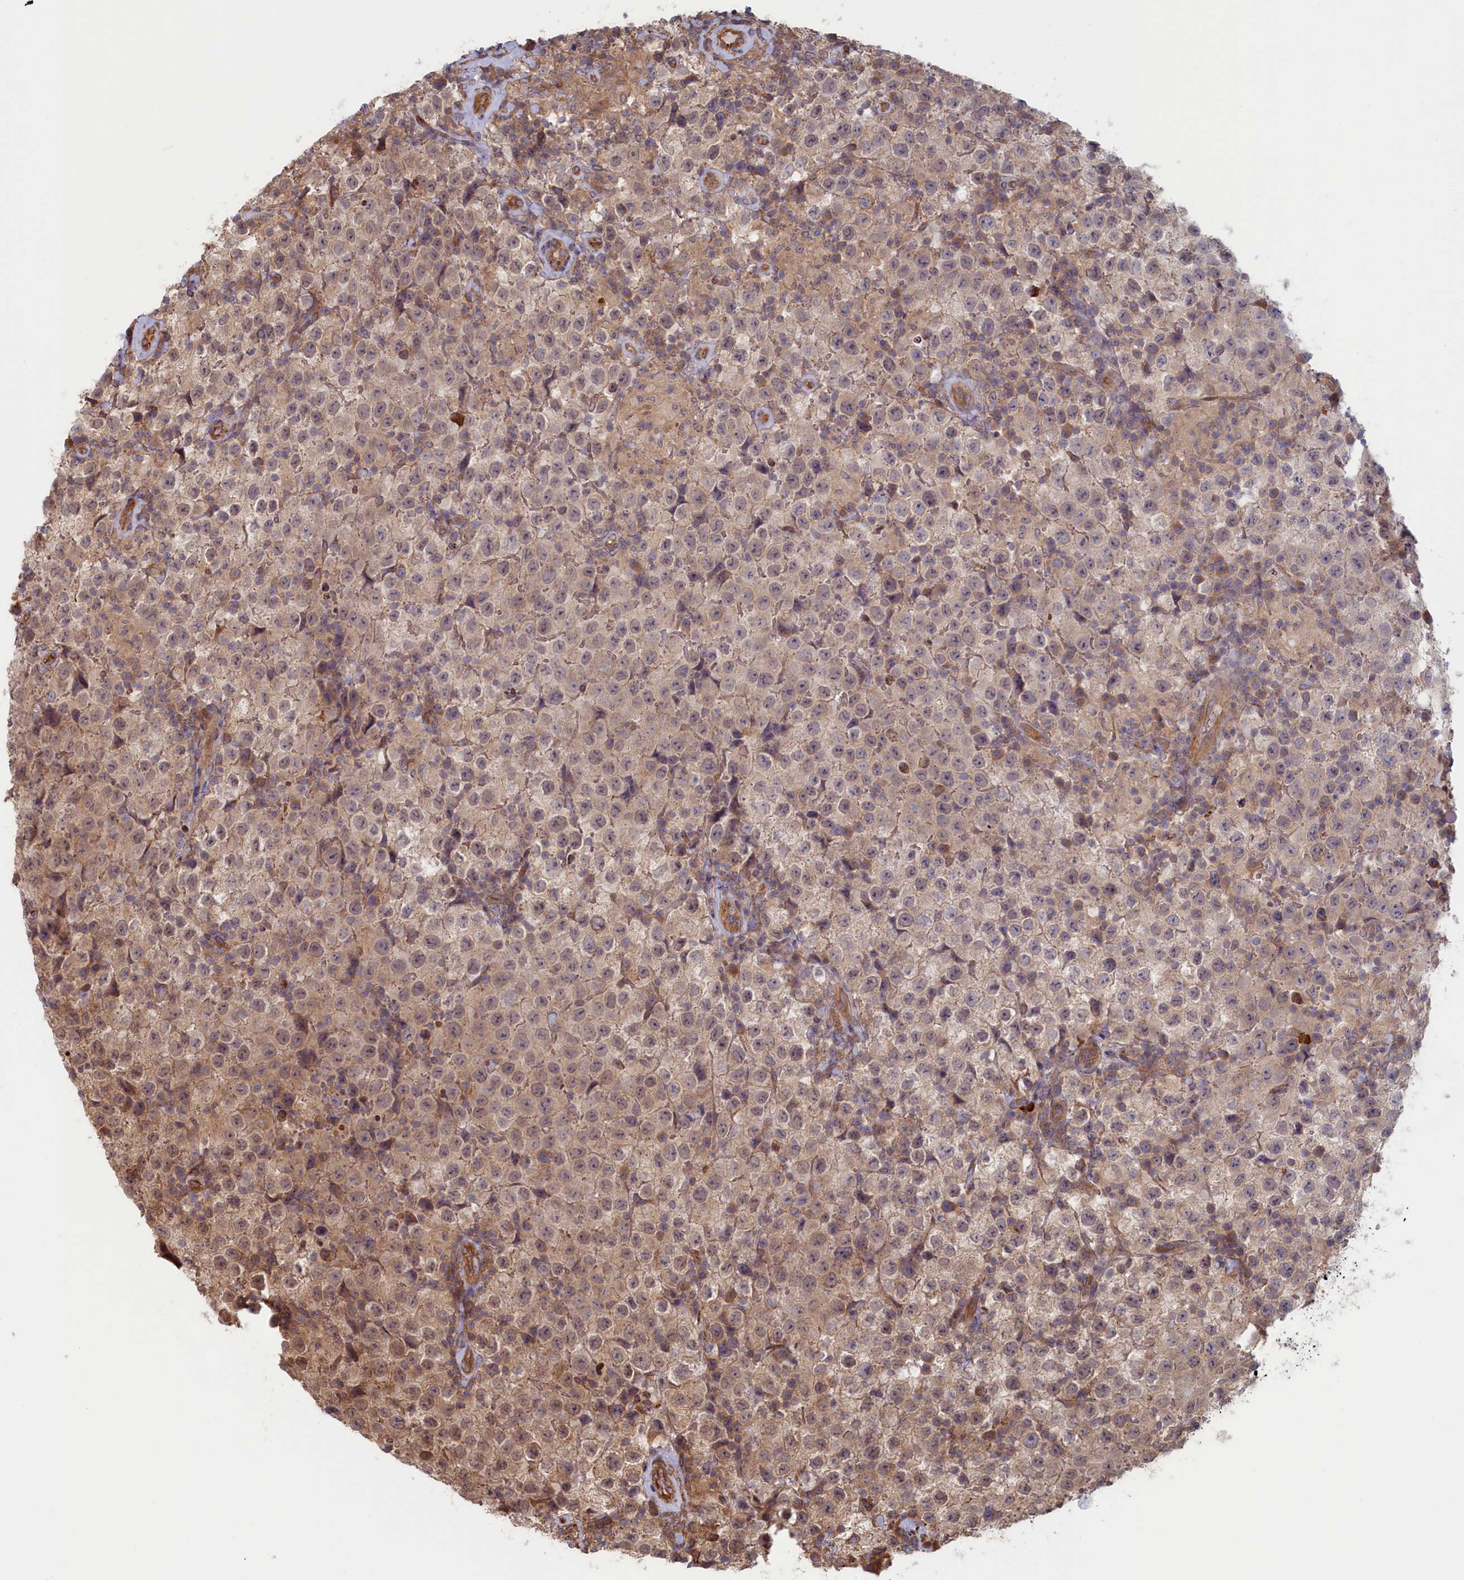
{"staining": {"intensity": "weak", "quantity": "25%-75%", "location": "cytoplasmic/membranous,nuclear"}, "tissue": "testis cancer", "cell_type": "Tumor cells", "image_type": "cancer", "snomed": [{"axis": "morphology", "description": "Seminoma, NOS"}, {"axis": "morphology", "description": "Carcinoma, Embryonal, NOS"}, {"axis": "topography", "description": "Testis"}], "caption": "Human testis cancer (seminoma) stained with a protein marker shows weak staining in tumor cells.", "gene": "RILPL1", "patient": {"sex": "male", "age": 41}}